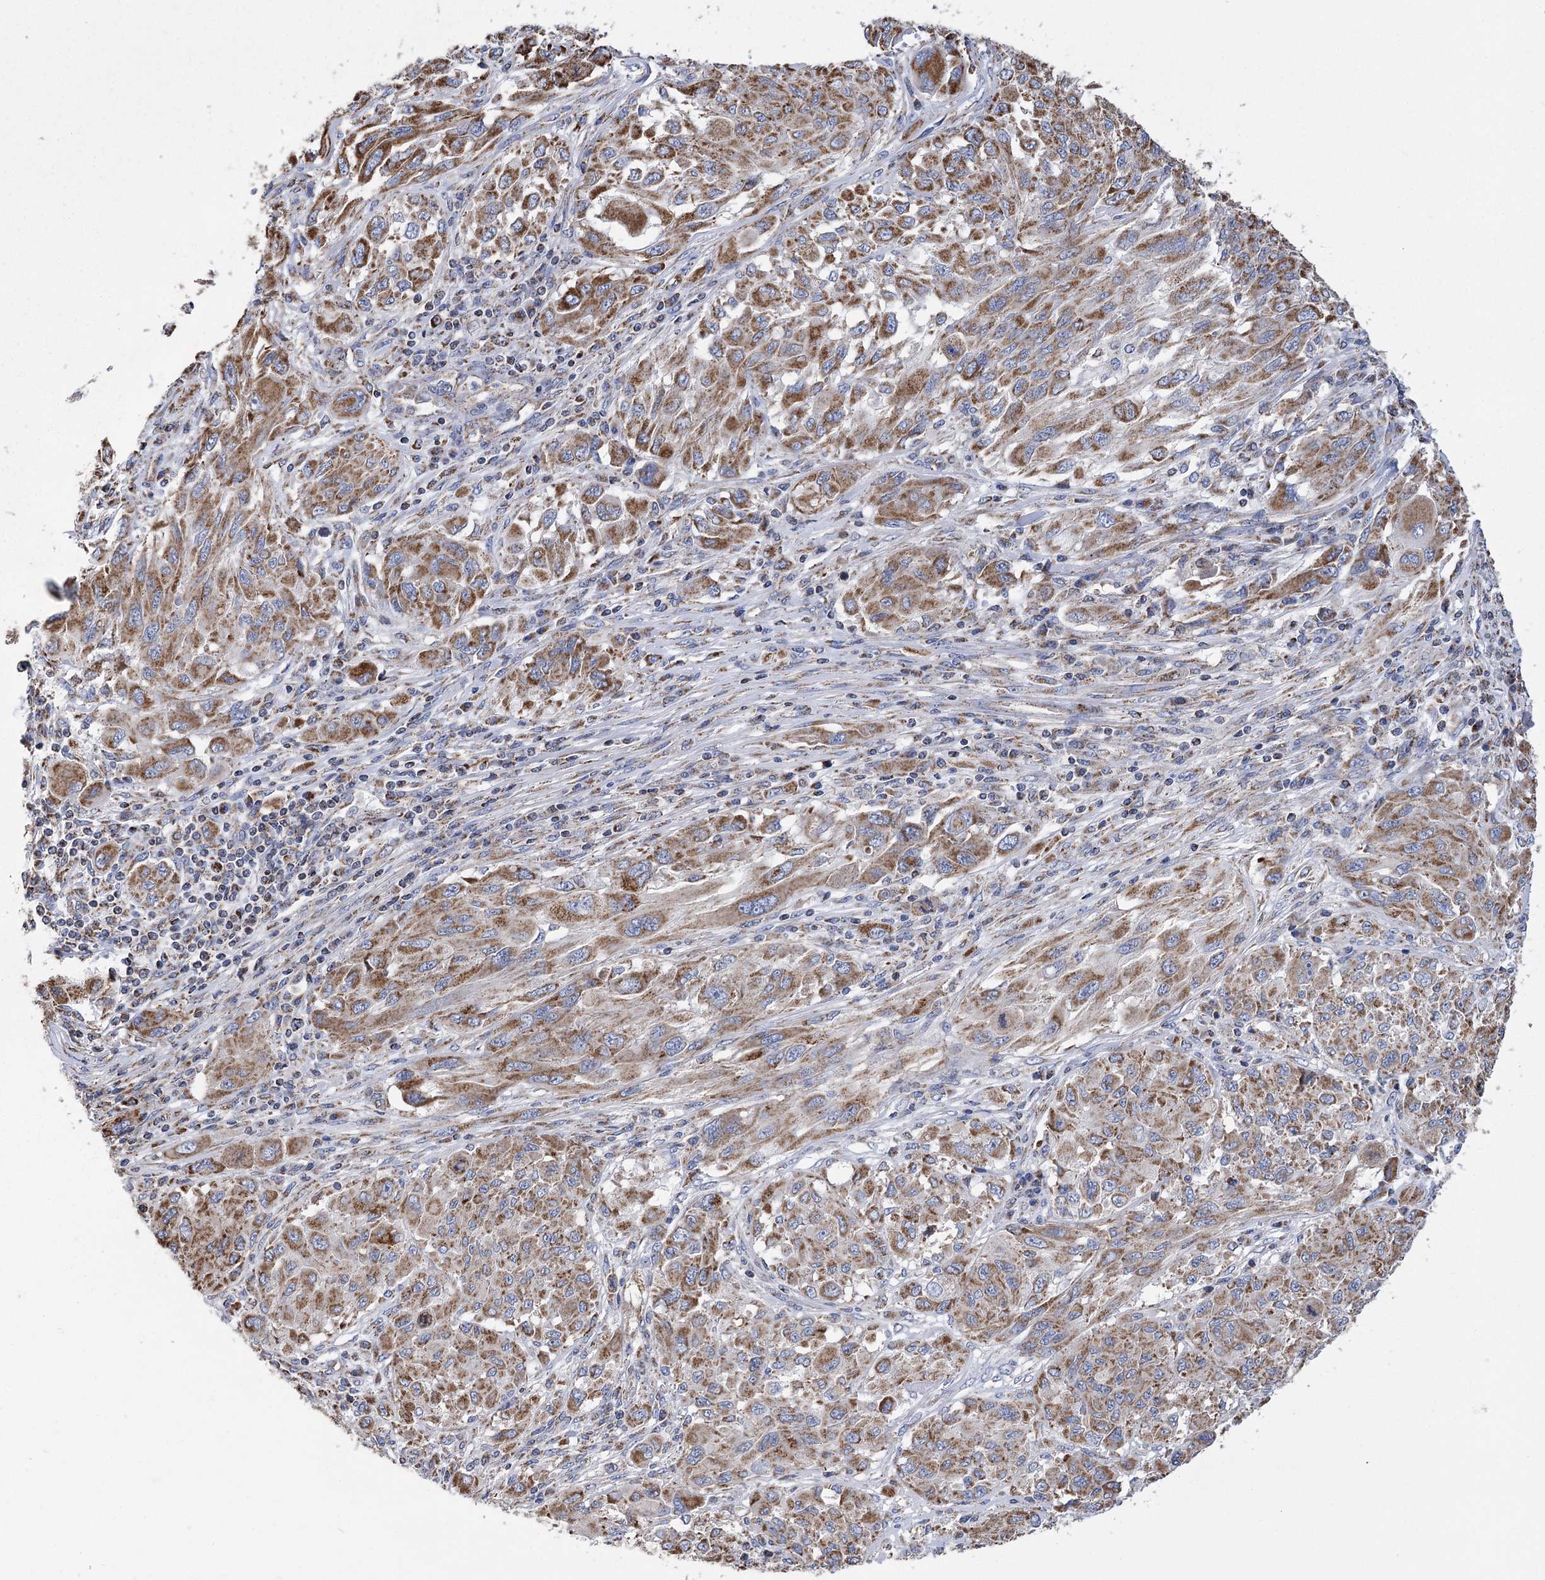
{"staining": {"intensity": "moderate", "quantity": ">75%", "location": "cytoplasmic/membranous"}, "tissue": "melanoma", "cell_type": "Tumor cells", "image_type": "cancer", "snomed": [{"axis": "morphology", "description": "Malignant melanoma, NOS"}, {"axis": "topography", "description": "Skin"}], "caption": "The image exhibits staining of melanoma, revealing moderate cytoplasmic/membranous protein expression (brown color) within tumor cells.", "gene": "CCDC73", "patient": {"sex": "female", "age": 91}}